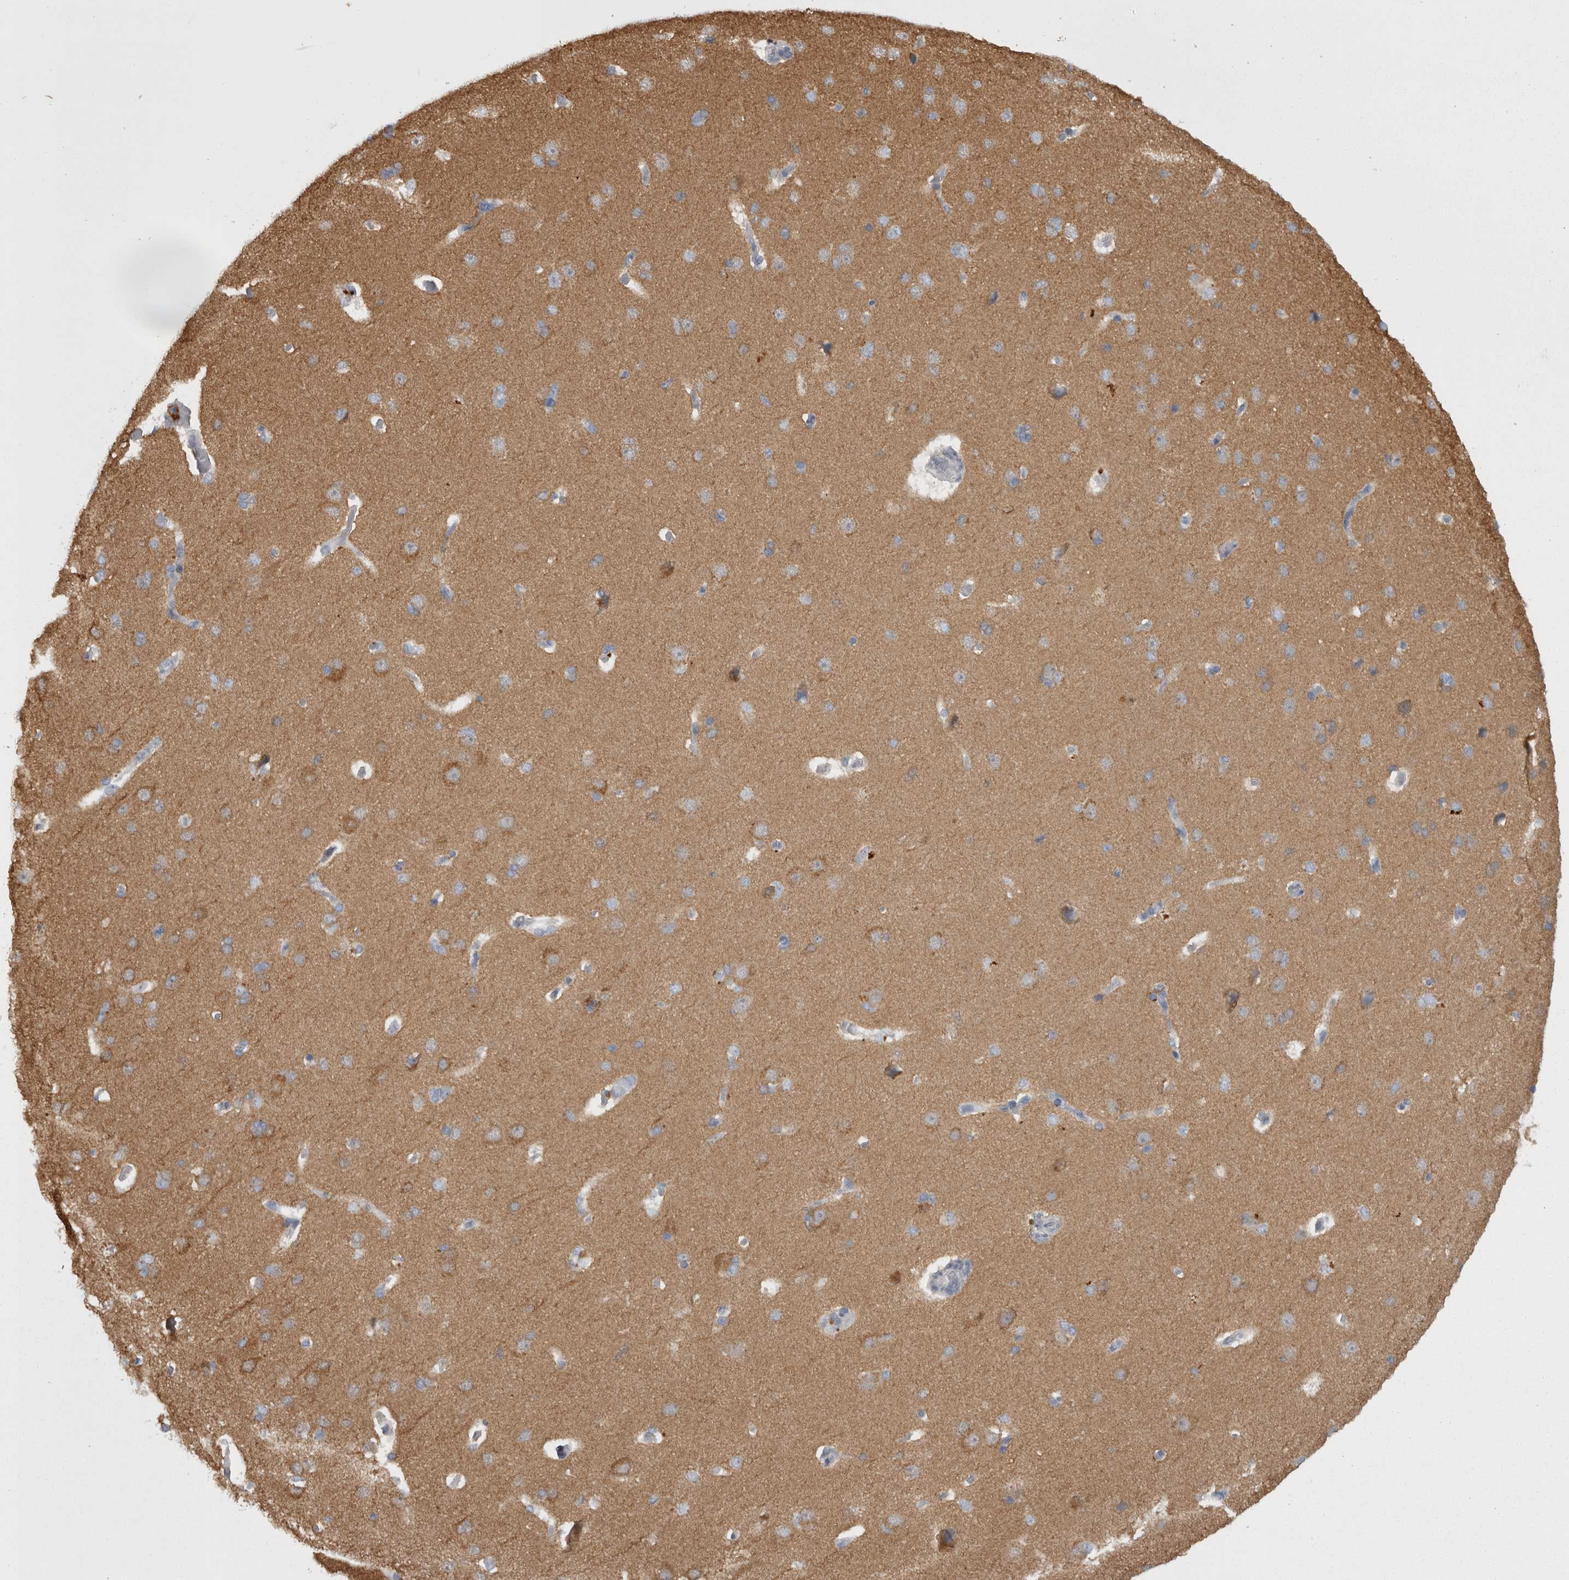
{"staining": {"intensity": "negative", "quantity": "none", "location": "none"}, "tissue": "cerebral cortex", "cell_type": "Endothelial cells", "image_type": "normal", "snomed": [{"axis": "morphology", "description": "Normal tissue, NOS"}, {"axis": "topography", "description": "Cerebral cortex"}], "caption": "IHC histopathology image of unremarkable human cerebral cortex stained for a protein (brown), which shows no staining in endothelial cells.", "gene": "CAMK2D", "patient": {"sex": "male", "age": 62}}